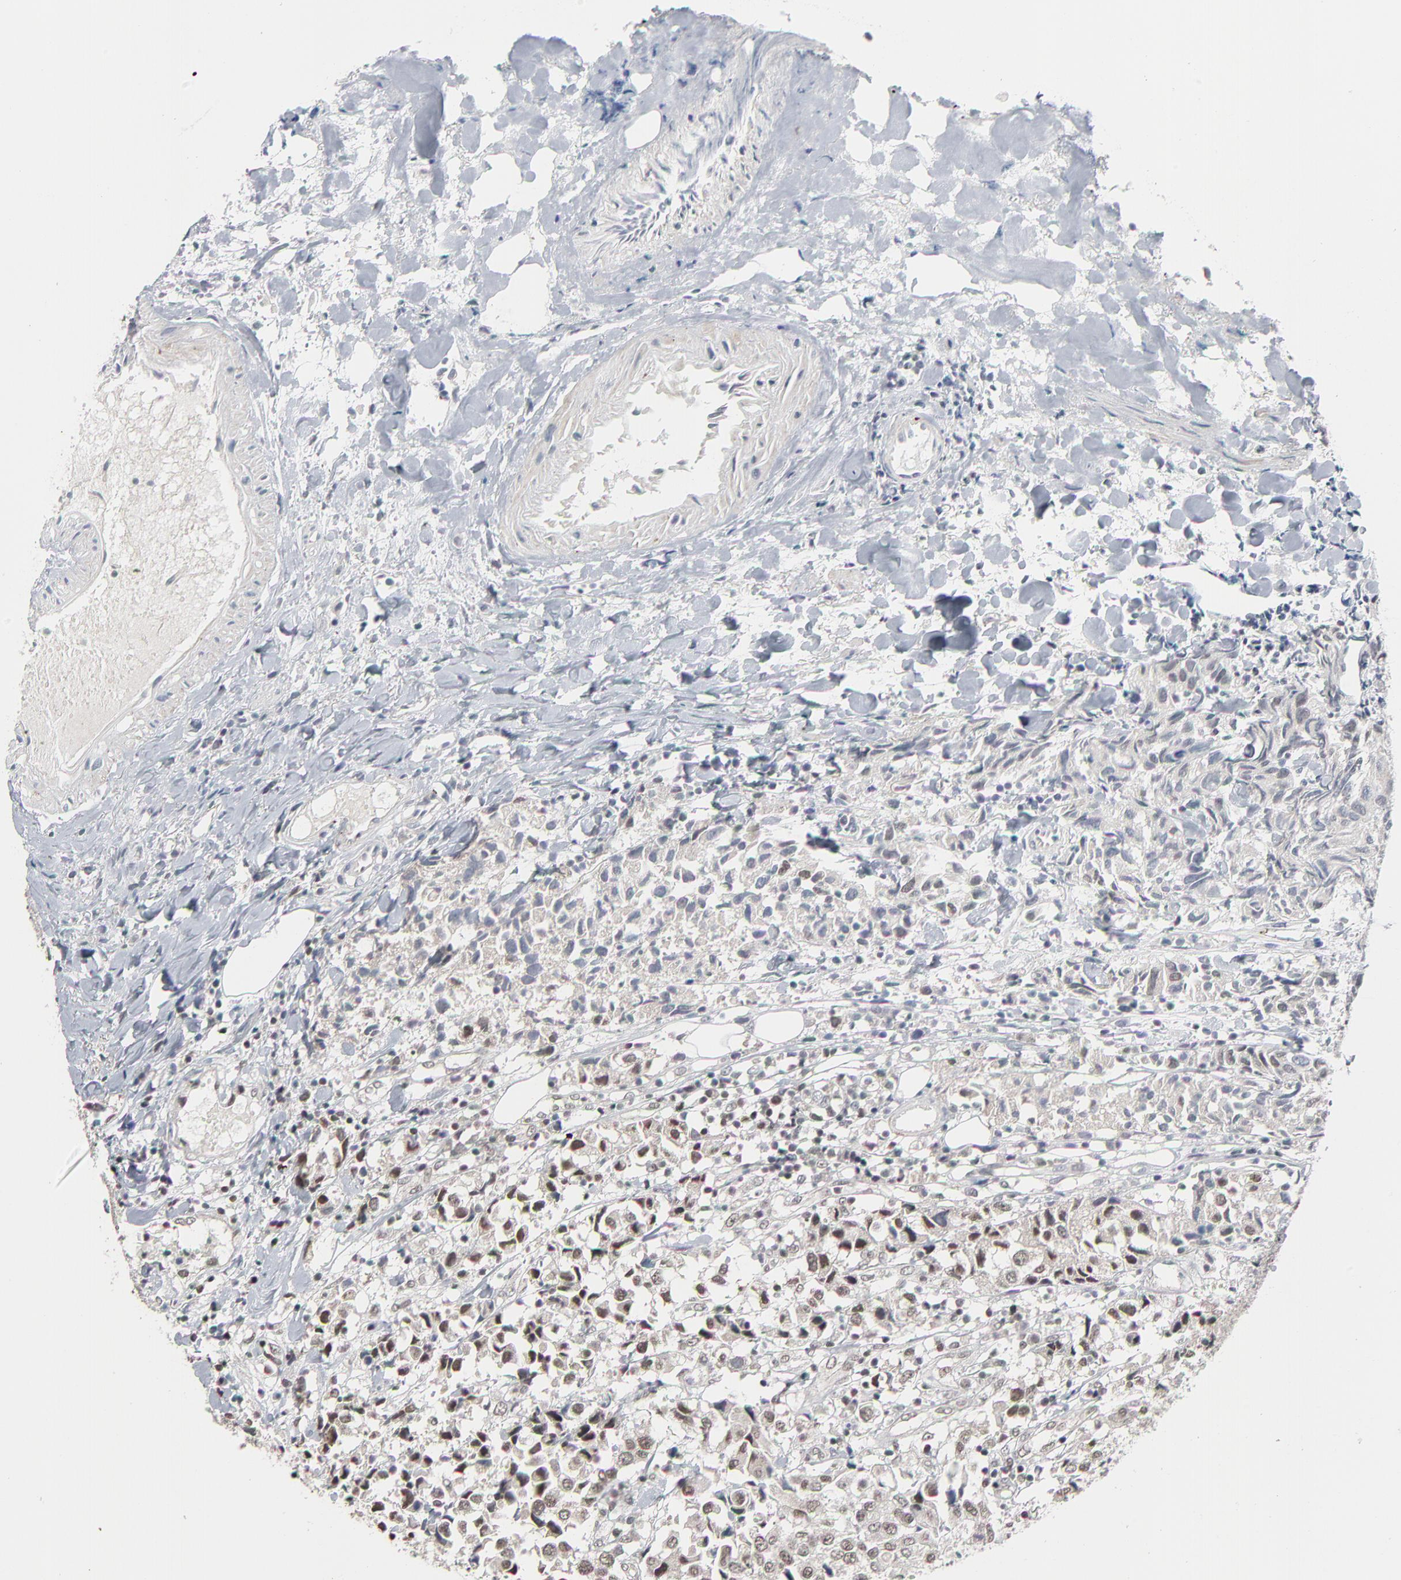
{"staining": {"intensity": "moderate", "quantity": "25%-75%", "location": "nuclear"}, "tissue": "urothelial cancer", "cell_type": "Tumor cells", "image_type": "cancer", "snomed": [{"axis": "morphology", "description": "Urothelial carcinoma, High grade"}, {"axis": "topography", "description": "Urinary bladder"}], "caption": "This photomicrograph displays high-grade urothelial carcinoma stained with immunohistochemistry to label a protein in brown. The nuclear of tumor cells show moderate positivity for the protein. Nuclei are counter-stained blue.", "gene": "ZNF419", "patient": {"sex": "female", "age": 75}}